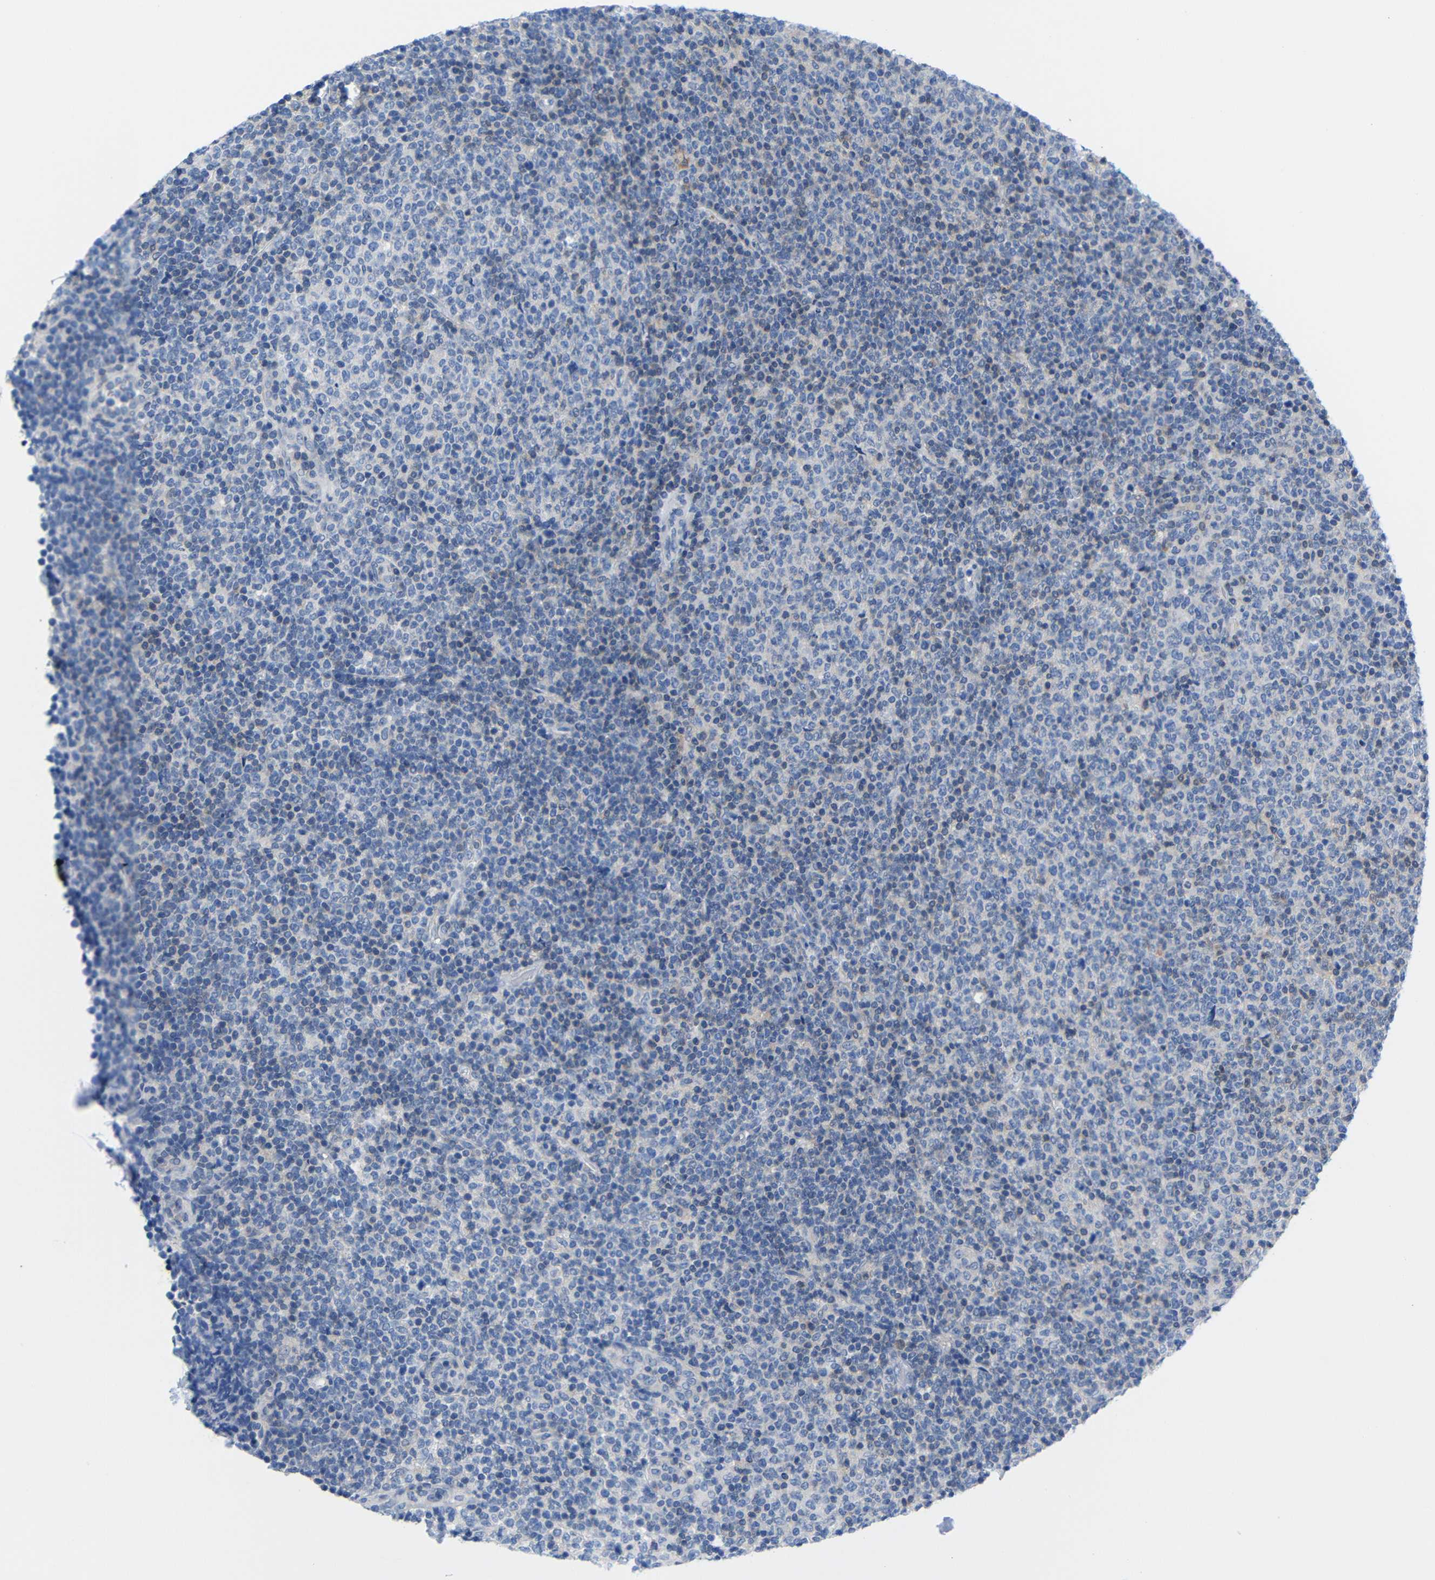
{"staining": {"intensity": "negative", "quantity": "none", "location": "none"}, "tissue": "lymphoma", "cell_type": "Tumor cells", "image_type": "cancer", "snomed": [{"axis": "morphology", "description": "Malignant lymphoma, non-Hodgkin's type, Low grade"}, {"axis": "topography", "description": "Lymph node"}], "caption": "An IHC photomicrograph of low-grade malignant lymphoma, non-Hodgkin's type is shown. There is no staining in tumor cells of low-grade malignant lymphoma, non-Hodgkin's type.", "gene": "PEBP1", "patient": {"sex": "male", "age": 70}}